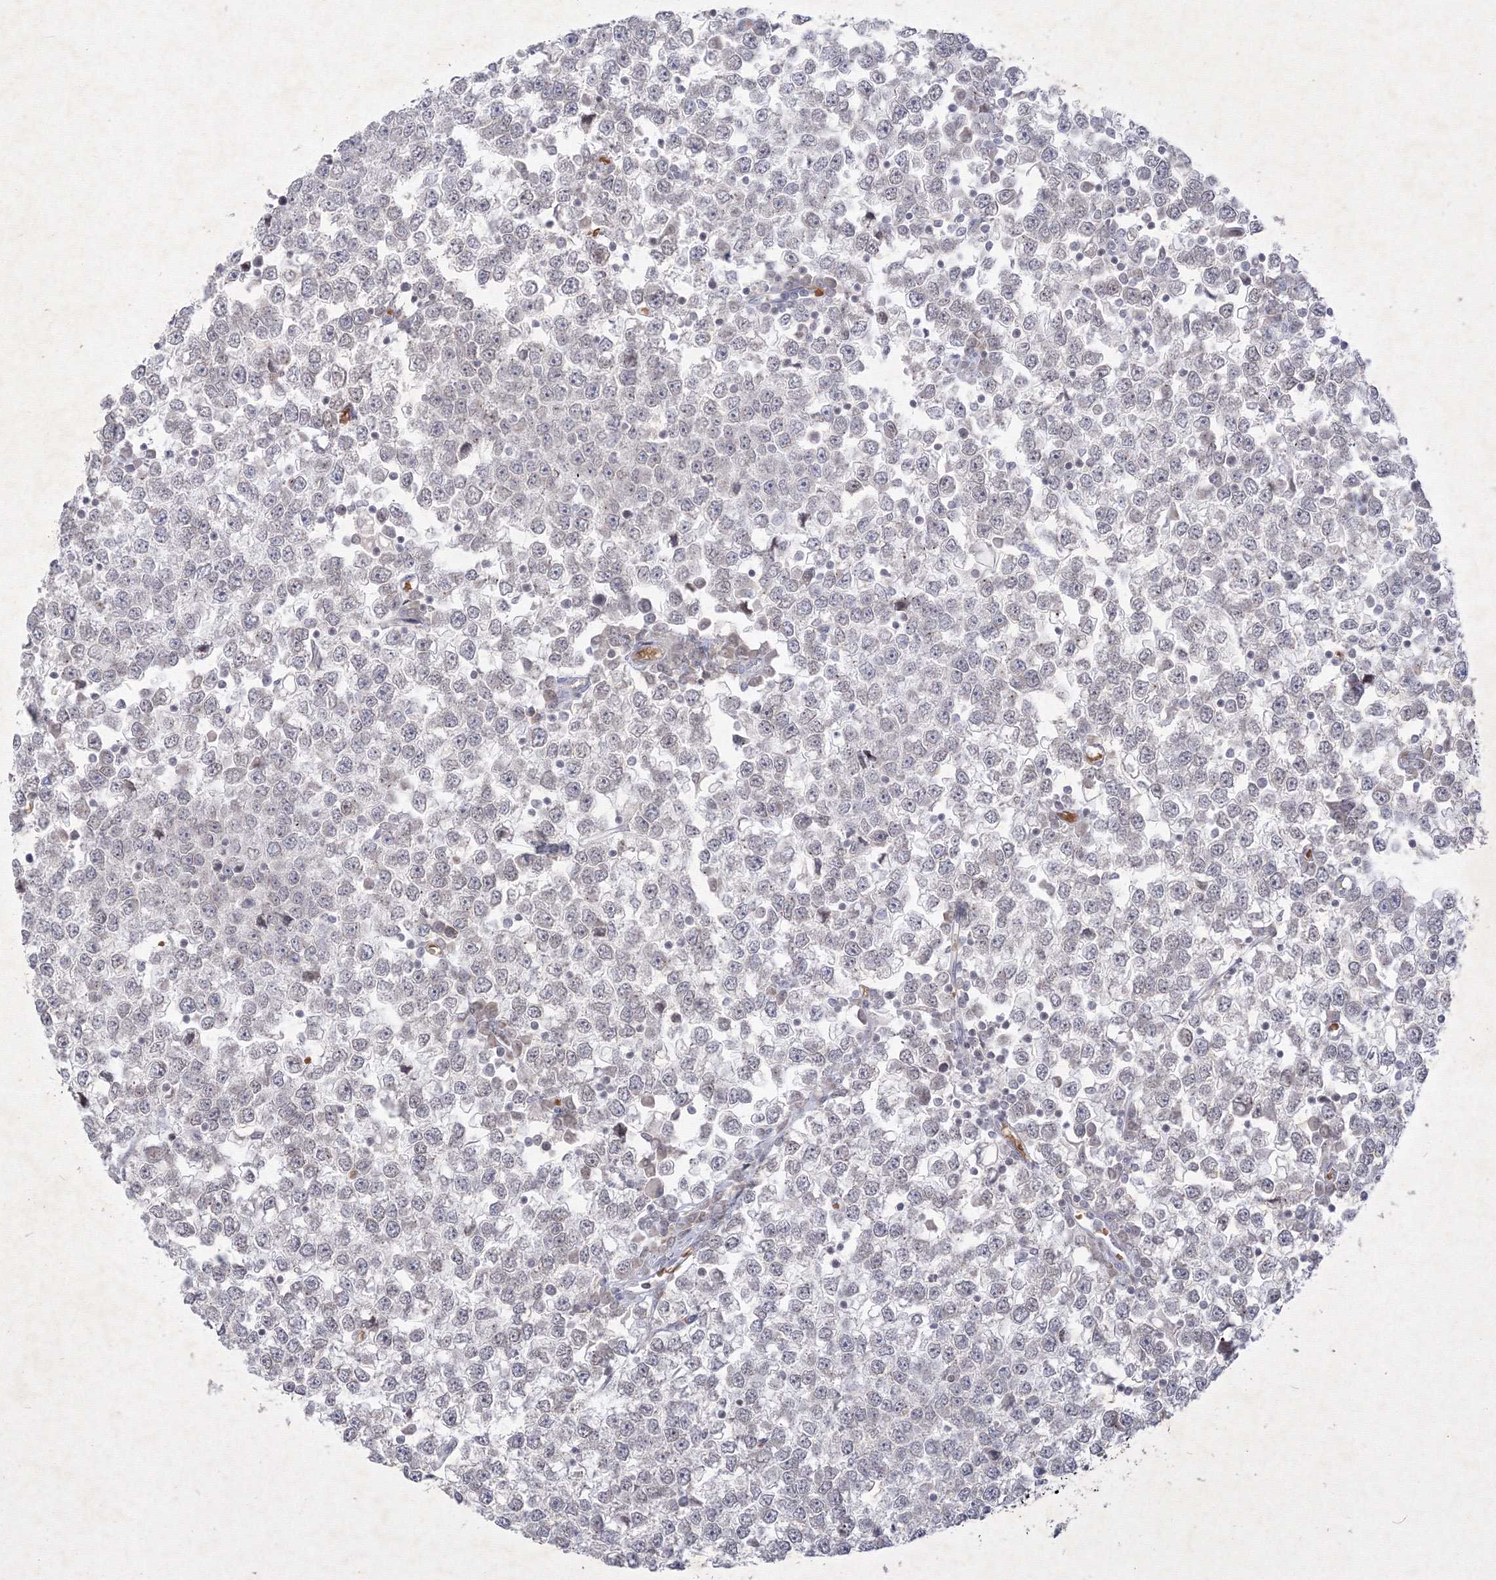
{"staining": {"intensity": "negative", "quantity": "none", "location": "none"}, "tissue": "testis cancer", "cell_type": "Tumor cells", "image_type": "cancer", "snomed": [{"axis": "morphology", "description": "Seminoma, NOS"}, {"axis": "topography", "description": "Testis"}], "caption": "This photomicrograph is of testis cancer (seminoma) stained with immunohistochemistry to label a protein in brown with the nuclei are counter-stained blue. There is no positivity in tumor cells. (Brightfield microscopy of DAB (3,3'-diaminobenzidine) immunohistochemistry (IHC) at high magnification).", "gene": "NXPE3", "patient": {"sex": "male", "age": 65}}